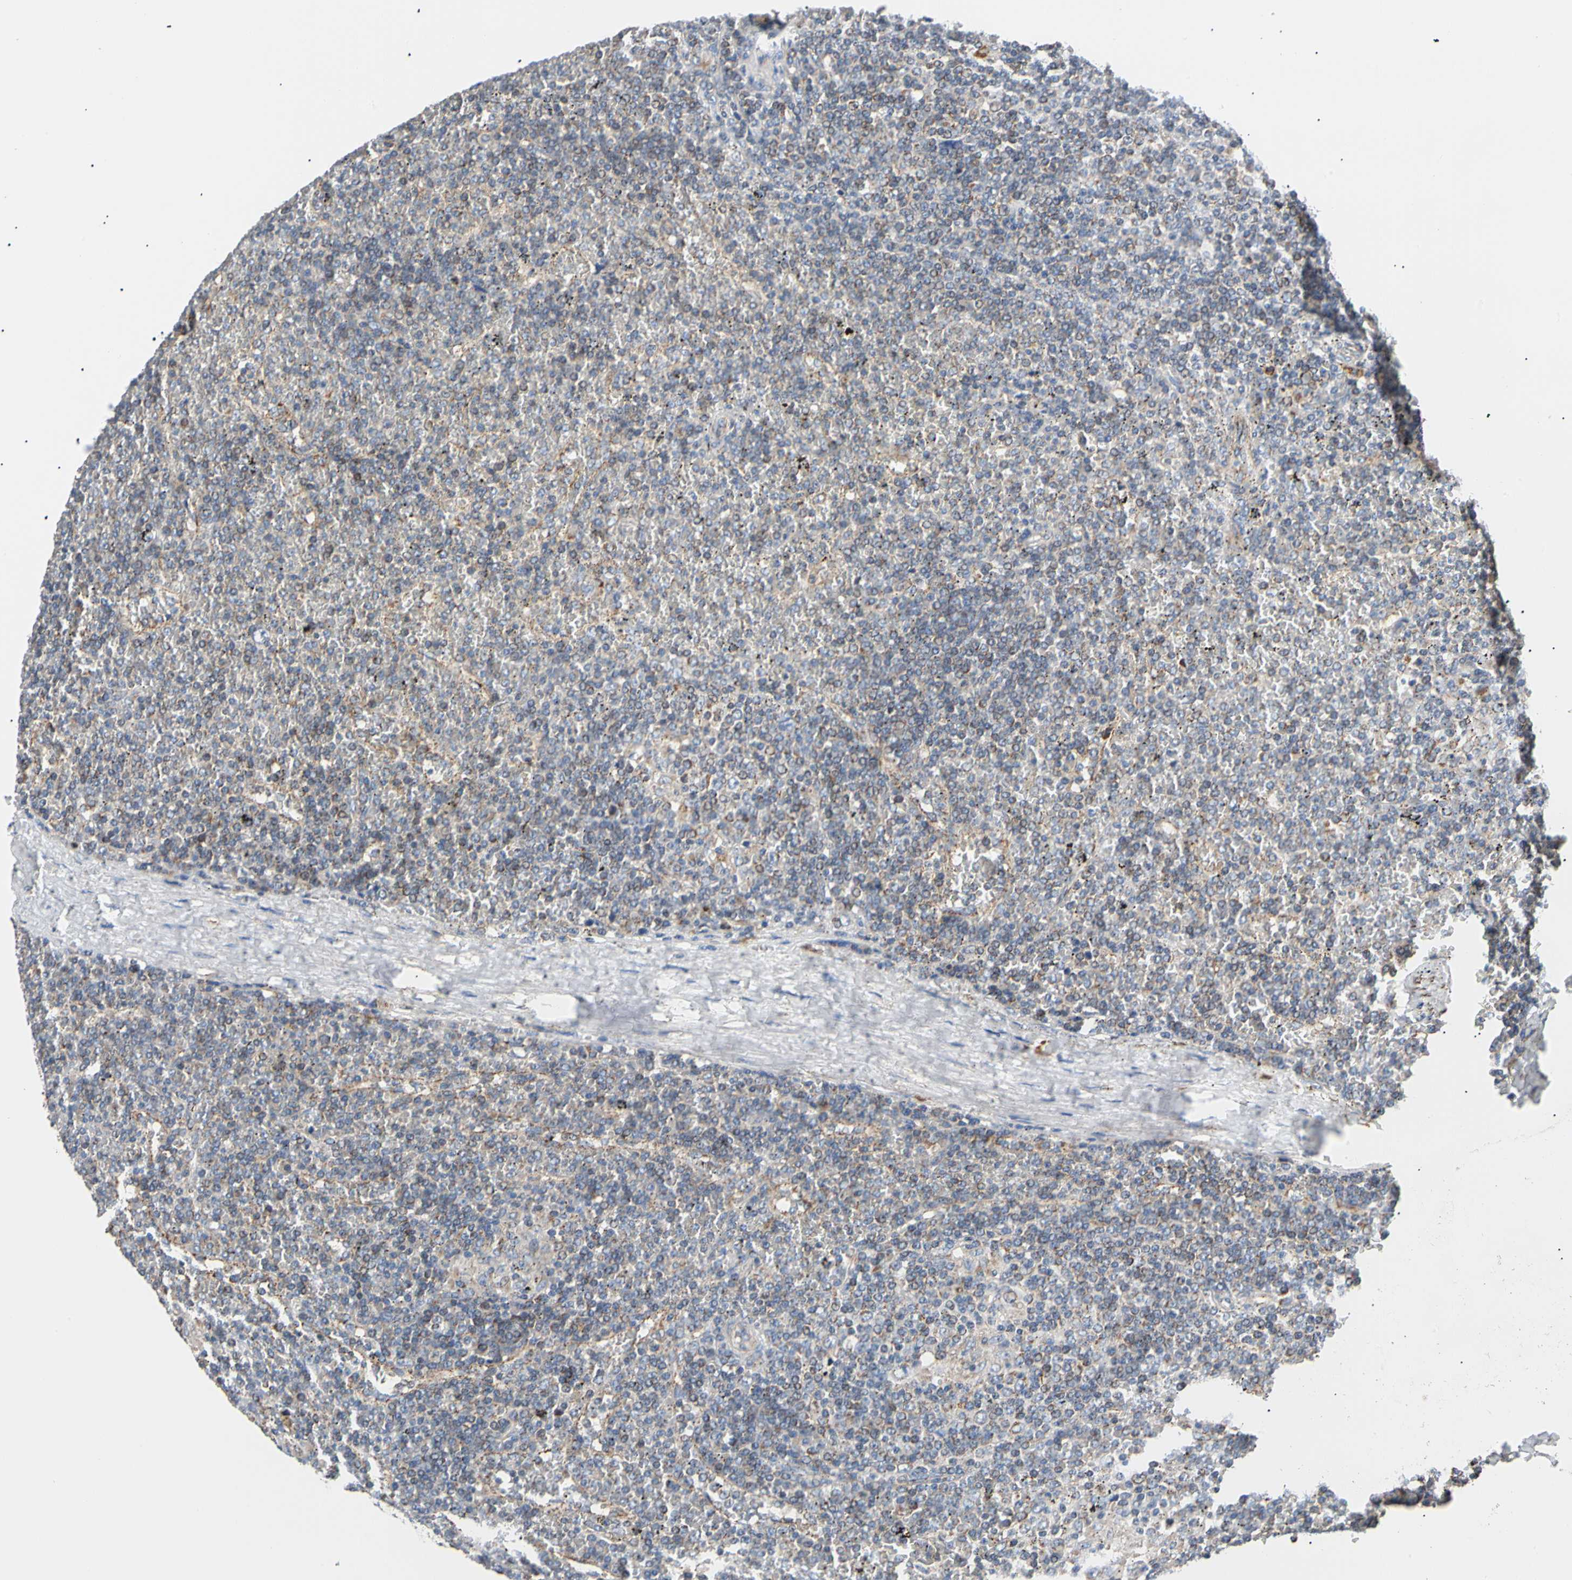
{"staining": {"intensity": "weak", "quantity": "25%-75%", "location": "cytoplasmic/membranous"}, "tissue": "lymphoma", "cell_type": "Tumor cells", "image_type": "cancer", "snomed": [{"axis": "morphology", "description": "Malignant lymphoma, non-Hodgkin's type, Low grade"}, {"axis": "topography", "description": "Spleen"}], "caption": "High-power microscopy captured an immunohistochemistry micrograph of low-grade malignant lymphoma, non-Hodgkin's type, revealing weak cytoplasmic/membranous expression in approximately 25%-75% of tumor cells.", "gene": "ACAT1", "patient": {"sex": "female", "age": 19}}